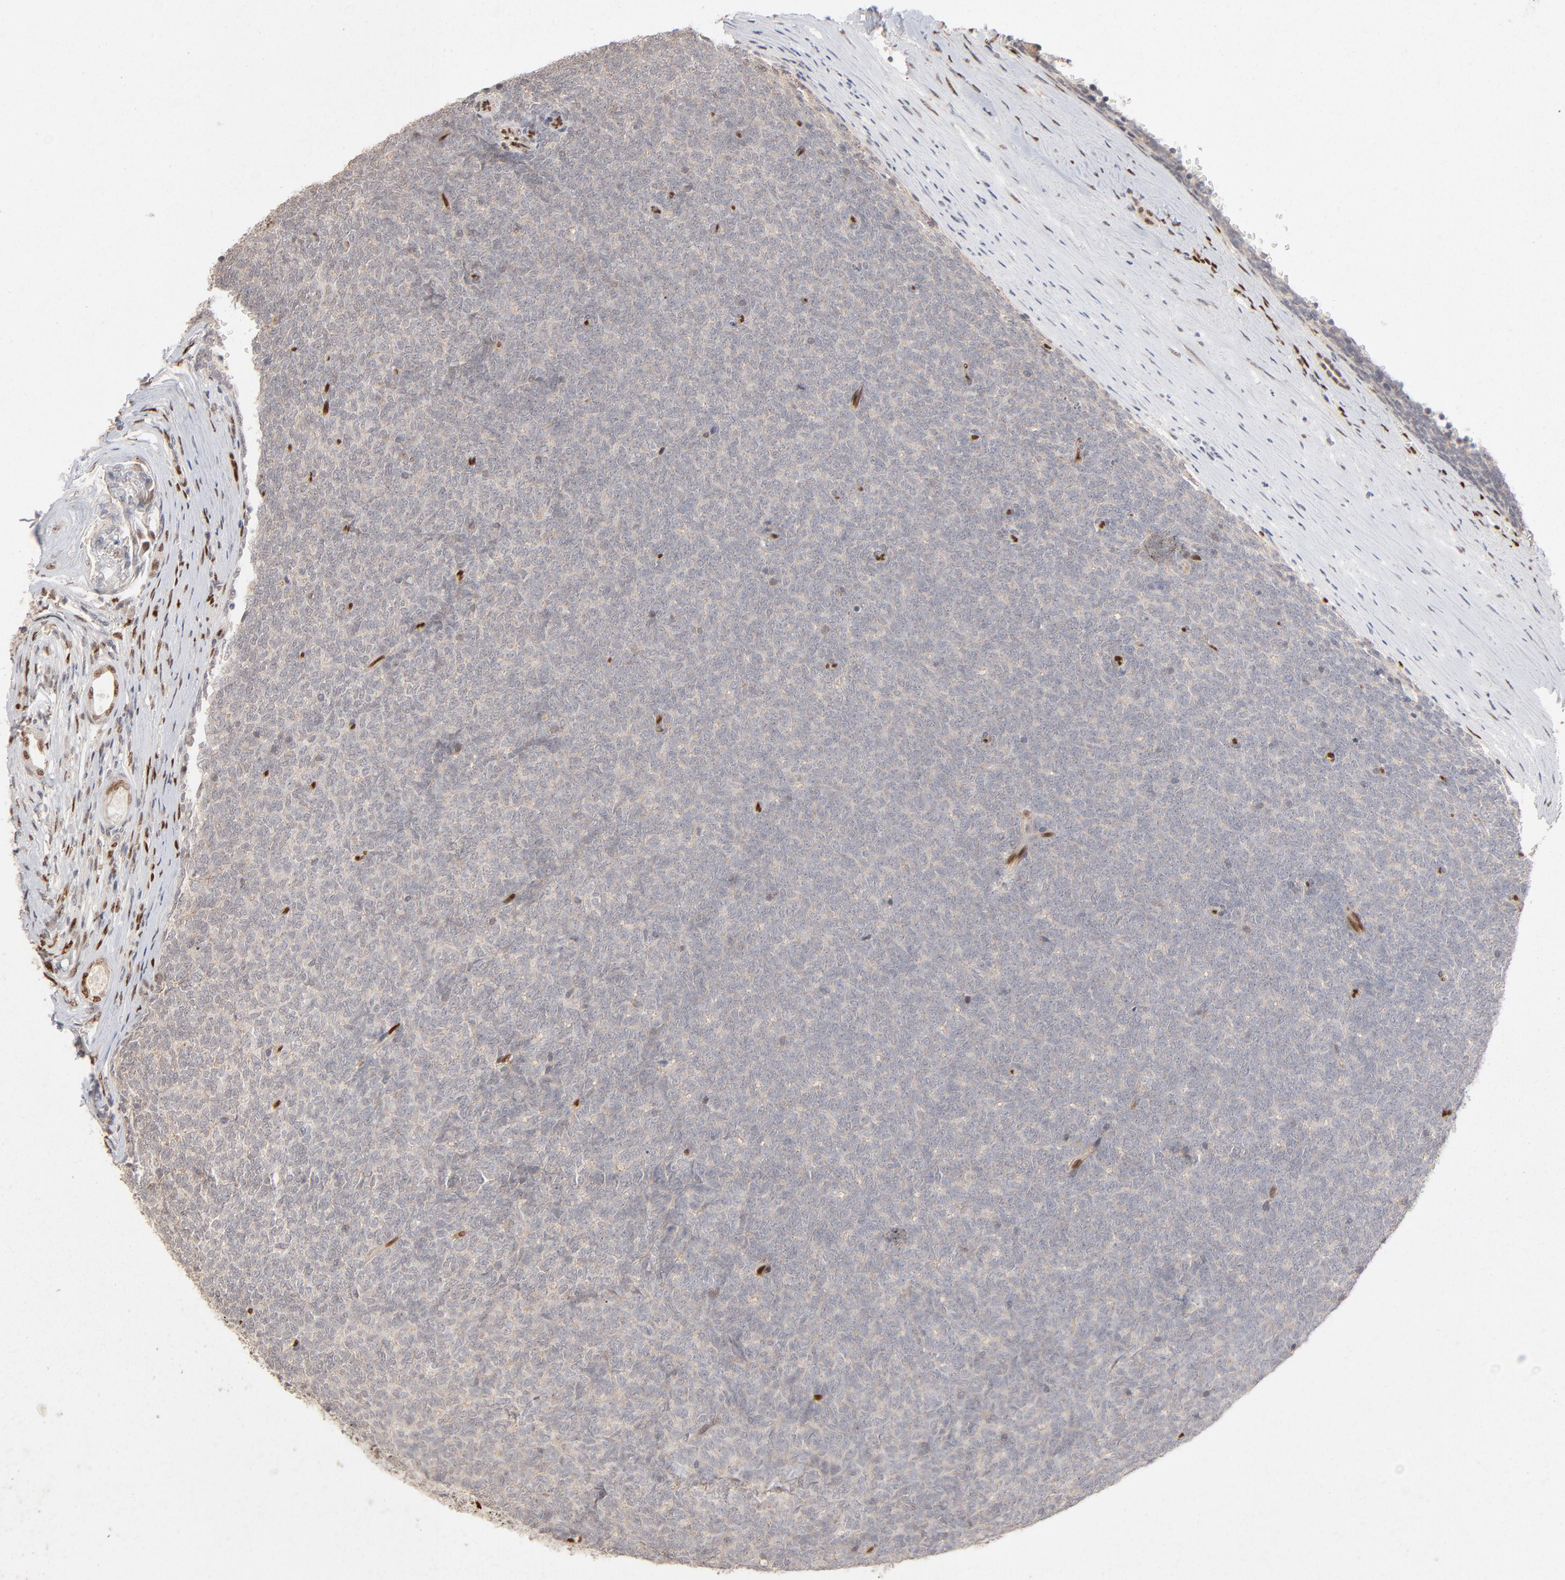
{"staining": {"intensity": "negative", "quantity": "none", "location": "none"}, "tissue": "renal cancer", "cell_type": "Tumor cells", "image_type": "cancer", "snomed": [{"axis": "morphology", "description": "Neoplasm, malignant, NOS"}, {"axis": "topography", "description": "Kidney"}], "caption": "IHC of human renal malignant neoplasm shows no expression in tumor cells.", "gene": "NFIB", "patient": {"sex": "male", "age": 28}}